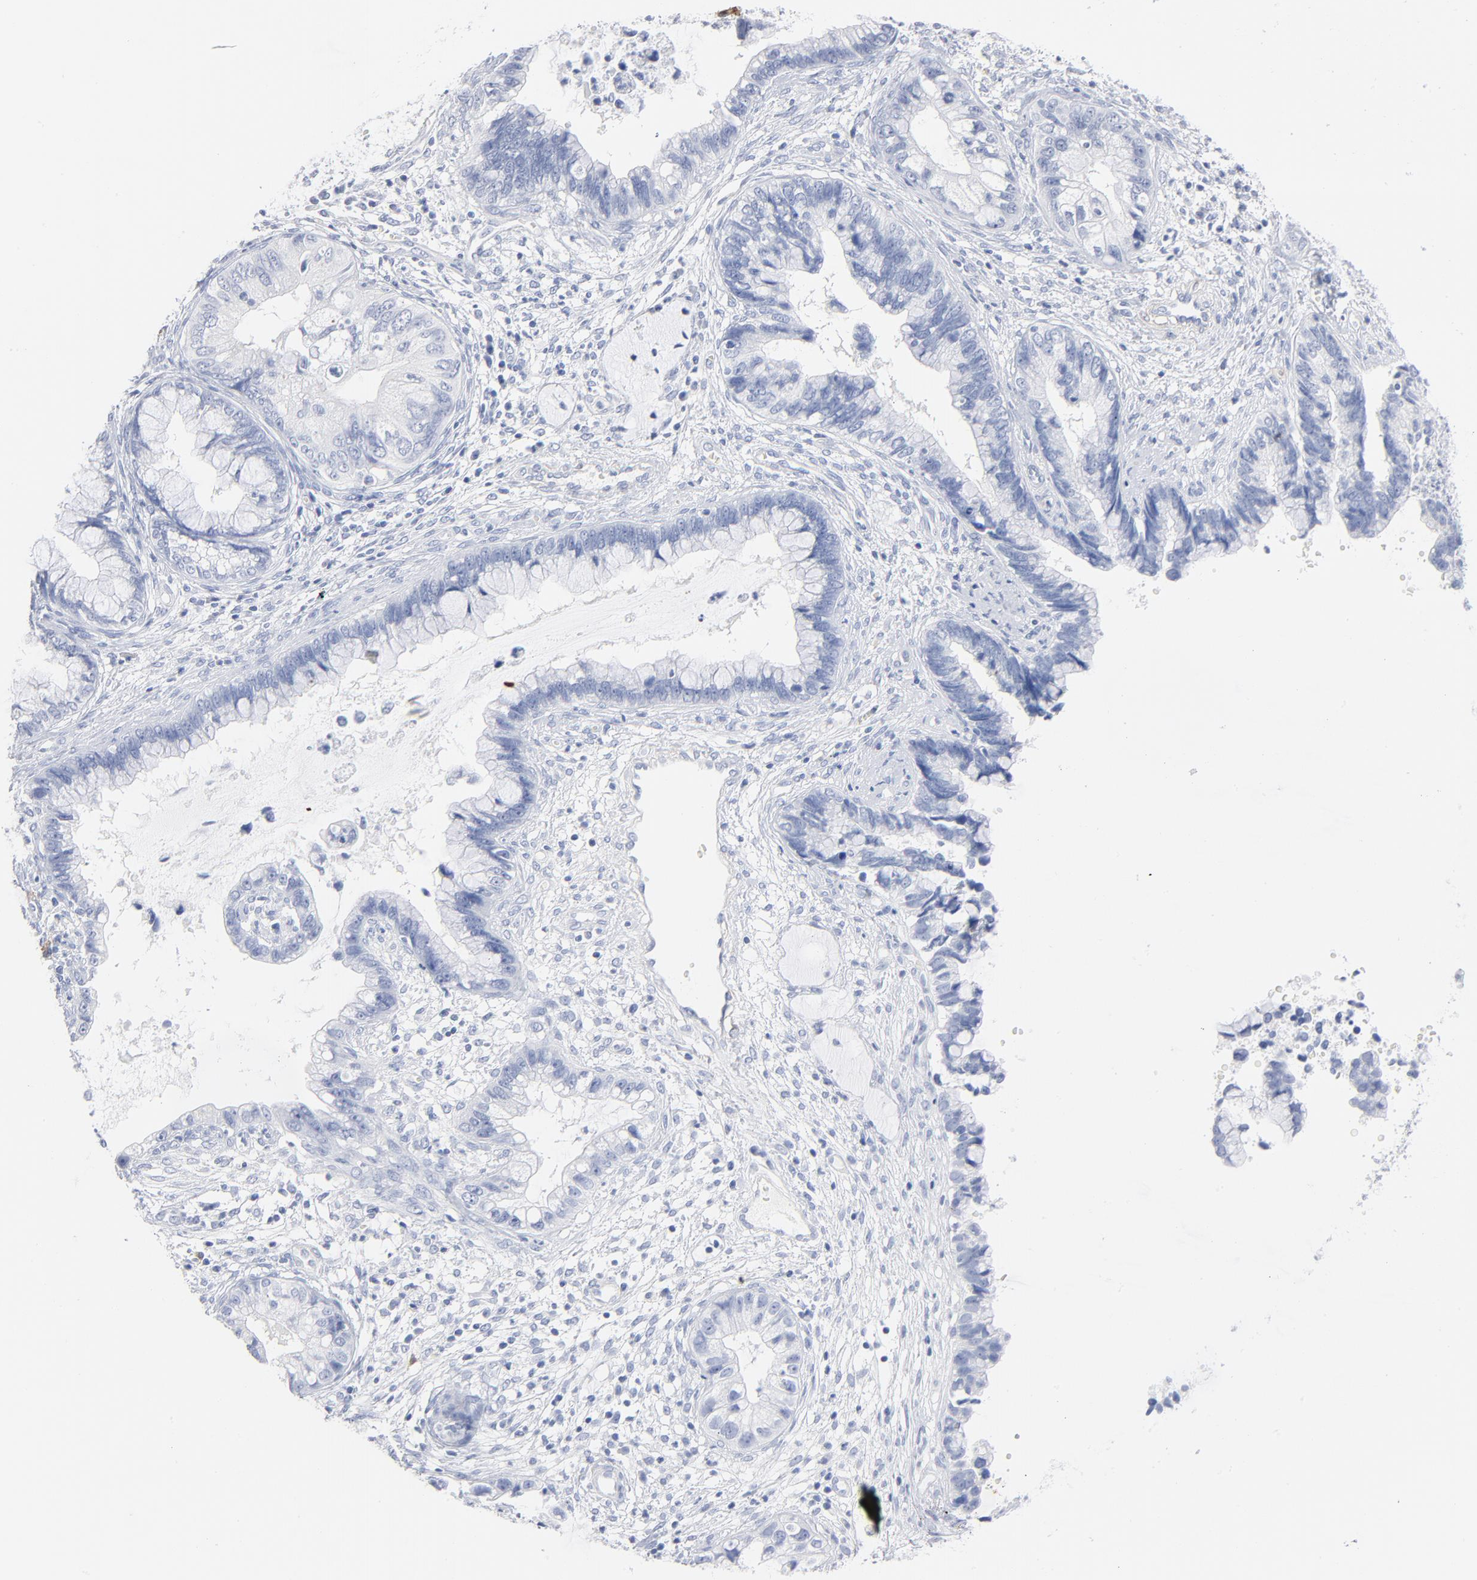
{"staining": {"intensity": "negative", "quantity": "none", "location": "none"}, "tissue": "cervical cancer", "cell_type": "Tumor cells", "image_type": "cancer", "snomed": [{"axis": "morphology", "description": "Adenocarcinoma, NOS"}, {"axis": "topography", "description": "Cervix"}], "caption": "Immunohistochemistry (IHC) histopathology image of neoplastic tissue: human cervical cancer stained with DAB (3,3'-diaminobenzidine) reveals no significant protein expression in tumor cells.", "gene": "AGTR1", "patient": {"sex": "female", "age": 44}}